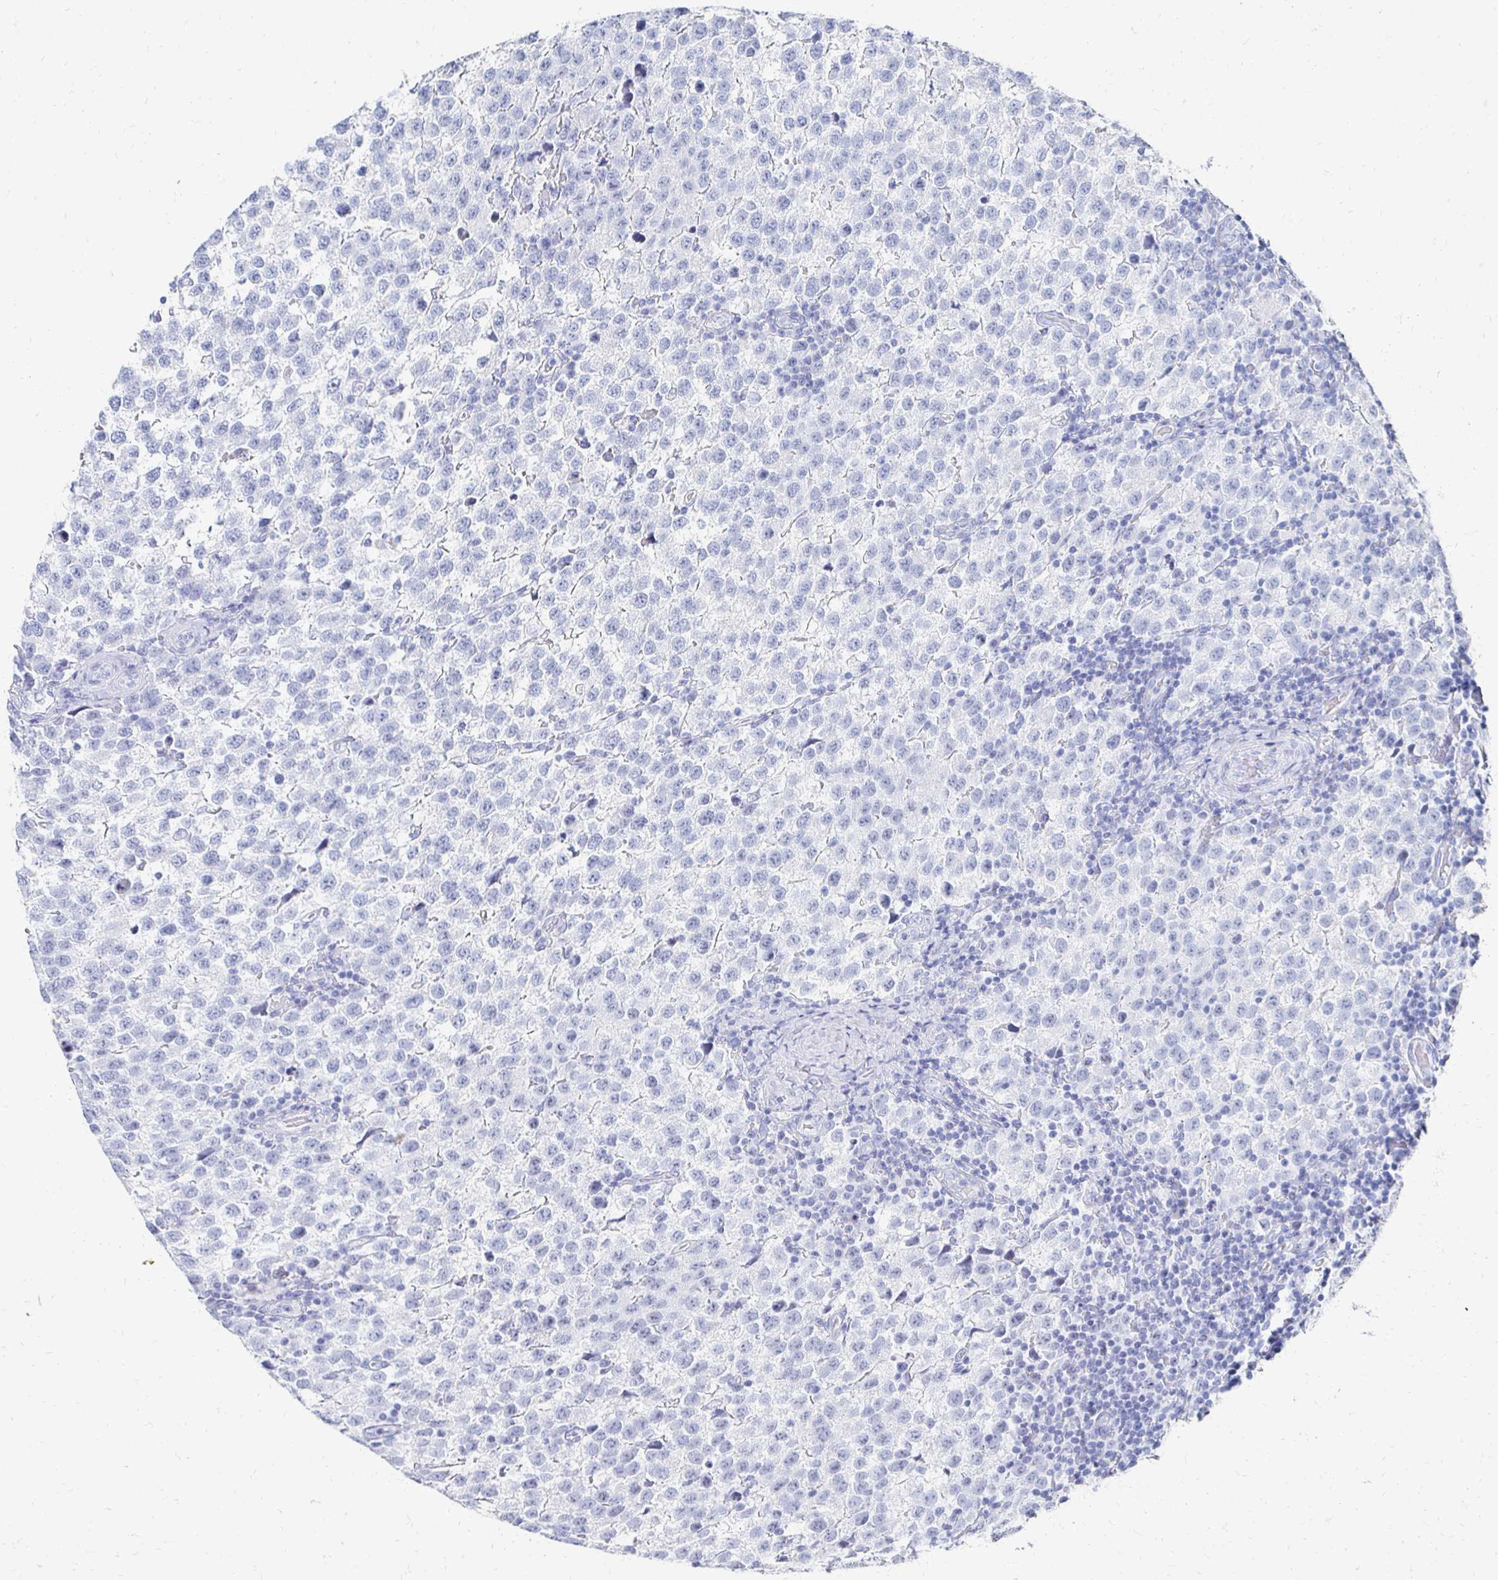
{"staining": {"intensity": "negative", "quantity": "none", "location": "none"}, "tissue": "testis cancer", "cell_type": "Tumor cells", "image_type": "cancer", "snomed": [{"axis": "morphology", "description": "Seminoma, NOS"}, {"axis": "topography", "description": "Testis"}], "caption": "Tumor cells show no significant staining in testis cancer. (Immunohistochemistry (ihc), brightfield microscopy, high magnification).", "gene": "CST6", "patient": {"sex": "male", "age": 34}}